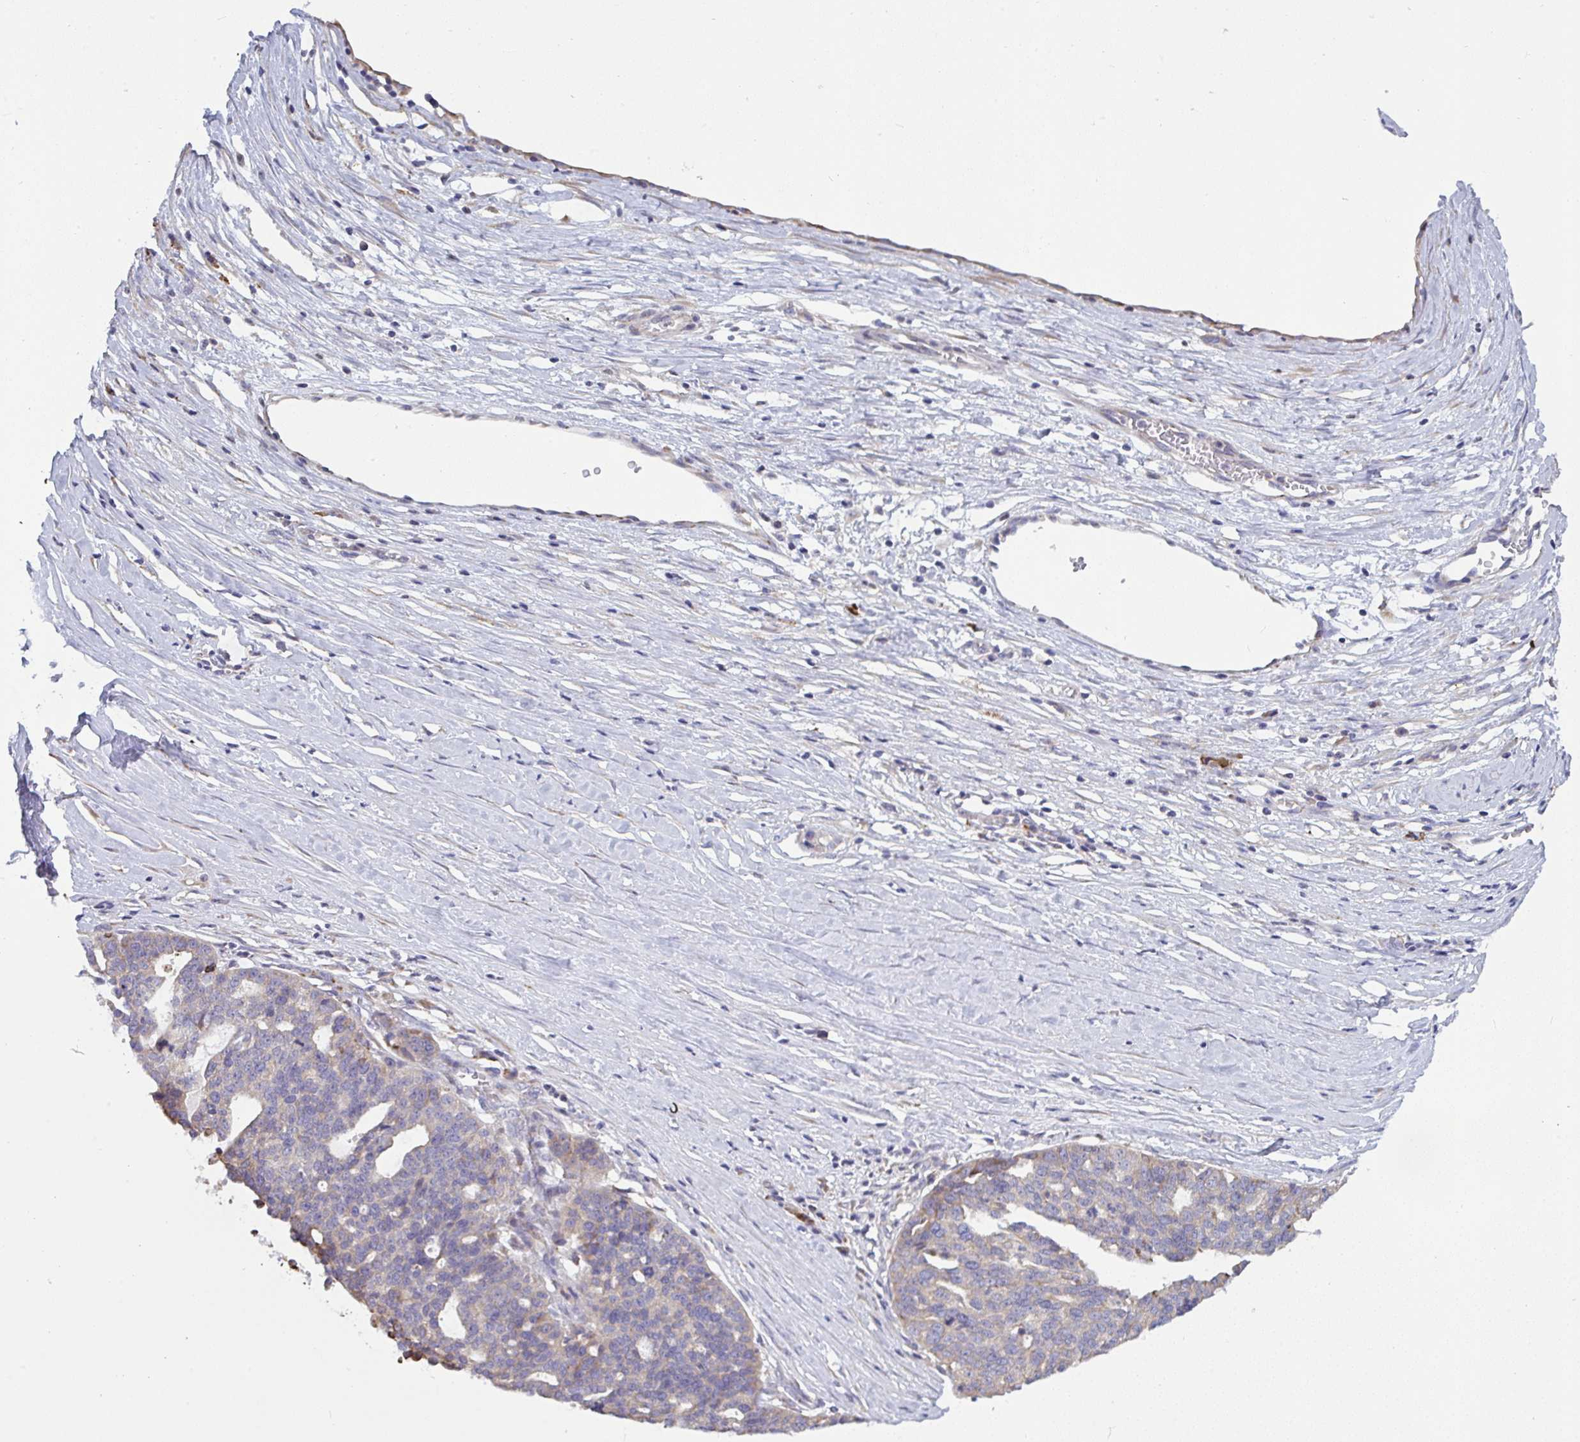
{"staining": {"intensity": "negative", "quantity": "none", "location": "none"}, "tissue": "ovarian cancer", "cell_type": "Tumor cells", "image_type": "cancer", "snomed": [{"axis": "morphology", "description": "Cystadenocarcinoma, serous, NOS"}, {"axis": "topography", "description": "Ovary"}], "caption": "This is an IHC photomicrograph of human serous cystadenocarcinoma (ovarian). There is no expression in tumor cells.", "gene": "MYMK", "patient": {"sex": "female", "age": 59}}